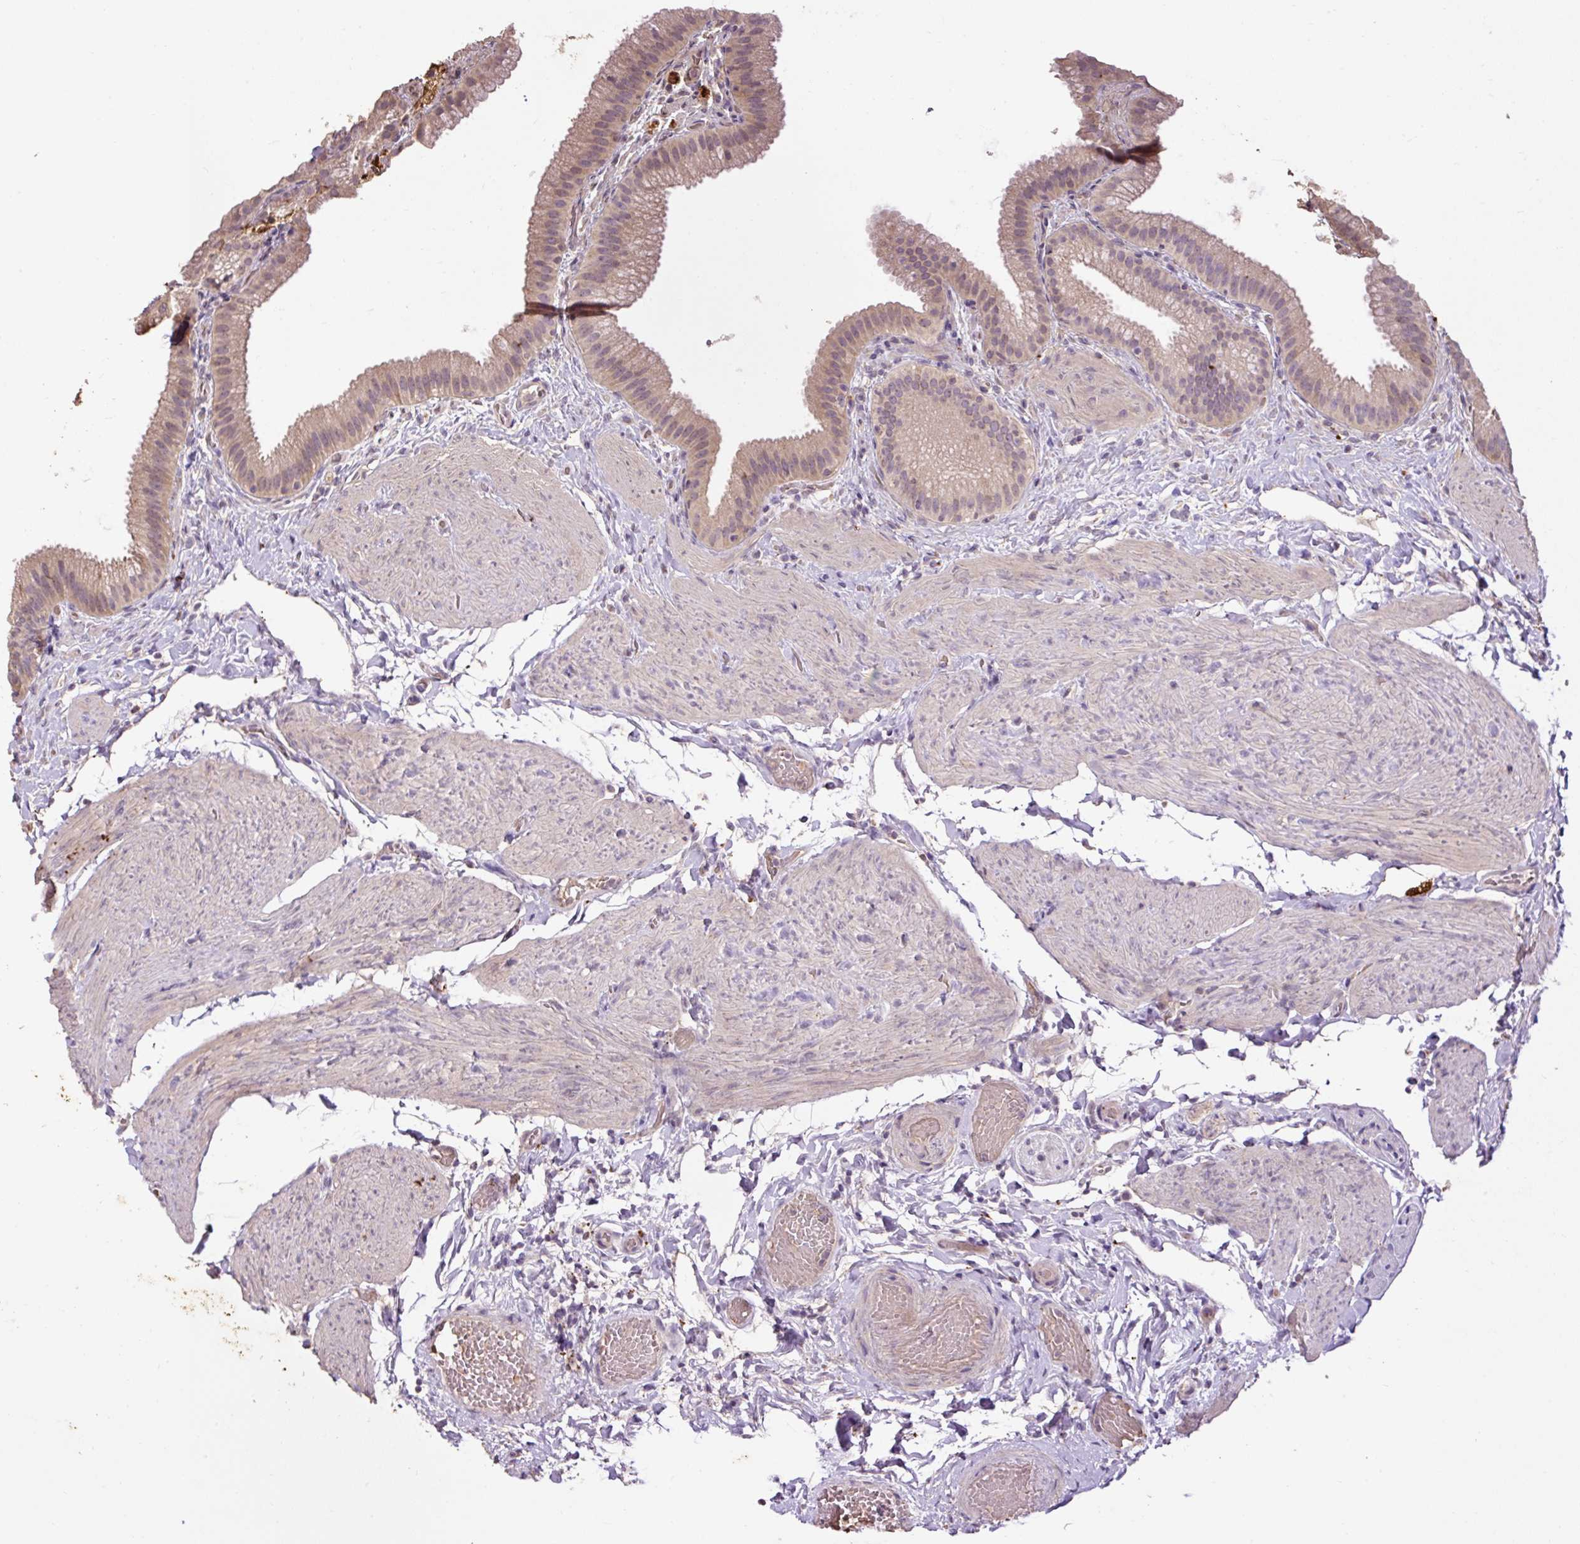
{"staining": {"intensity": "weak", "quantity": ">75%", "location": "cytoplasmic/membranous"}, "tissue": "gallbladder", "cell_type": "Glandular cells", "image_type": "normal", "snomed": [{"axis": "morphology", "description": "Normal tissue, NOS"}, {"axis": "topography", "description": "Gallbladder"}], "caption": "High-magnification brightfield microscopy of unremarkable gallbladder stained with DAB (3,3'-diaminobenzidine) (brown) and counterstained with hematoxylin (blue). glandular cells exhibit weak cytoplasmic/membranous positivity is identified in about>75% of cells.", "gene": "LRTM2", "patient": {"sex": "female", "age": 63}}